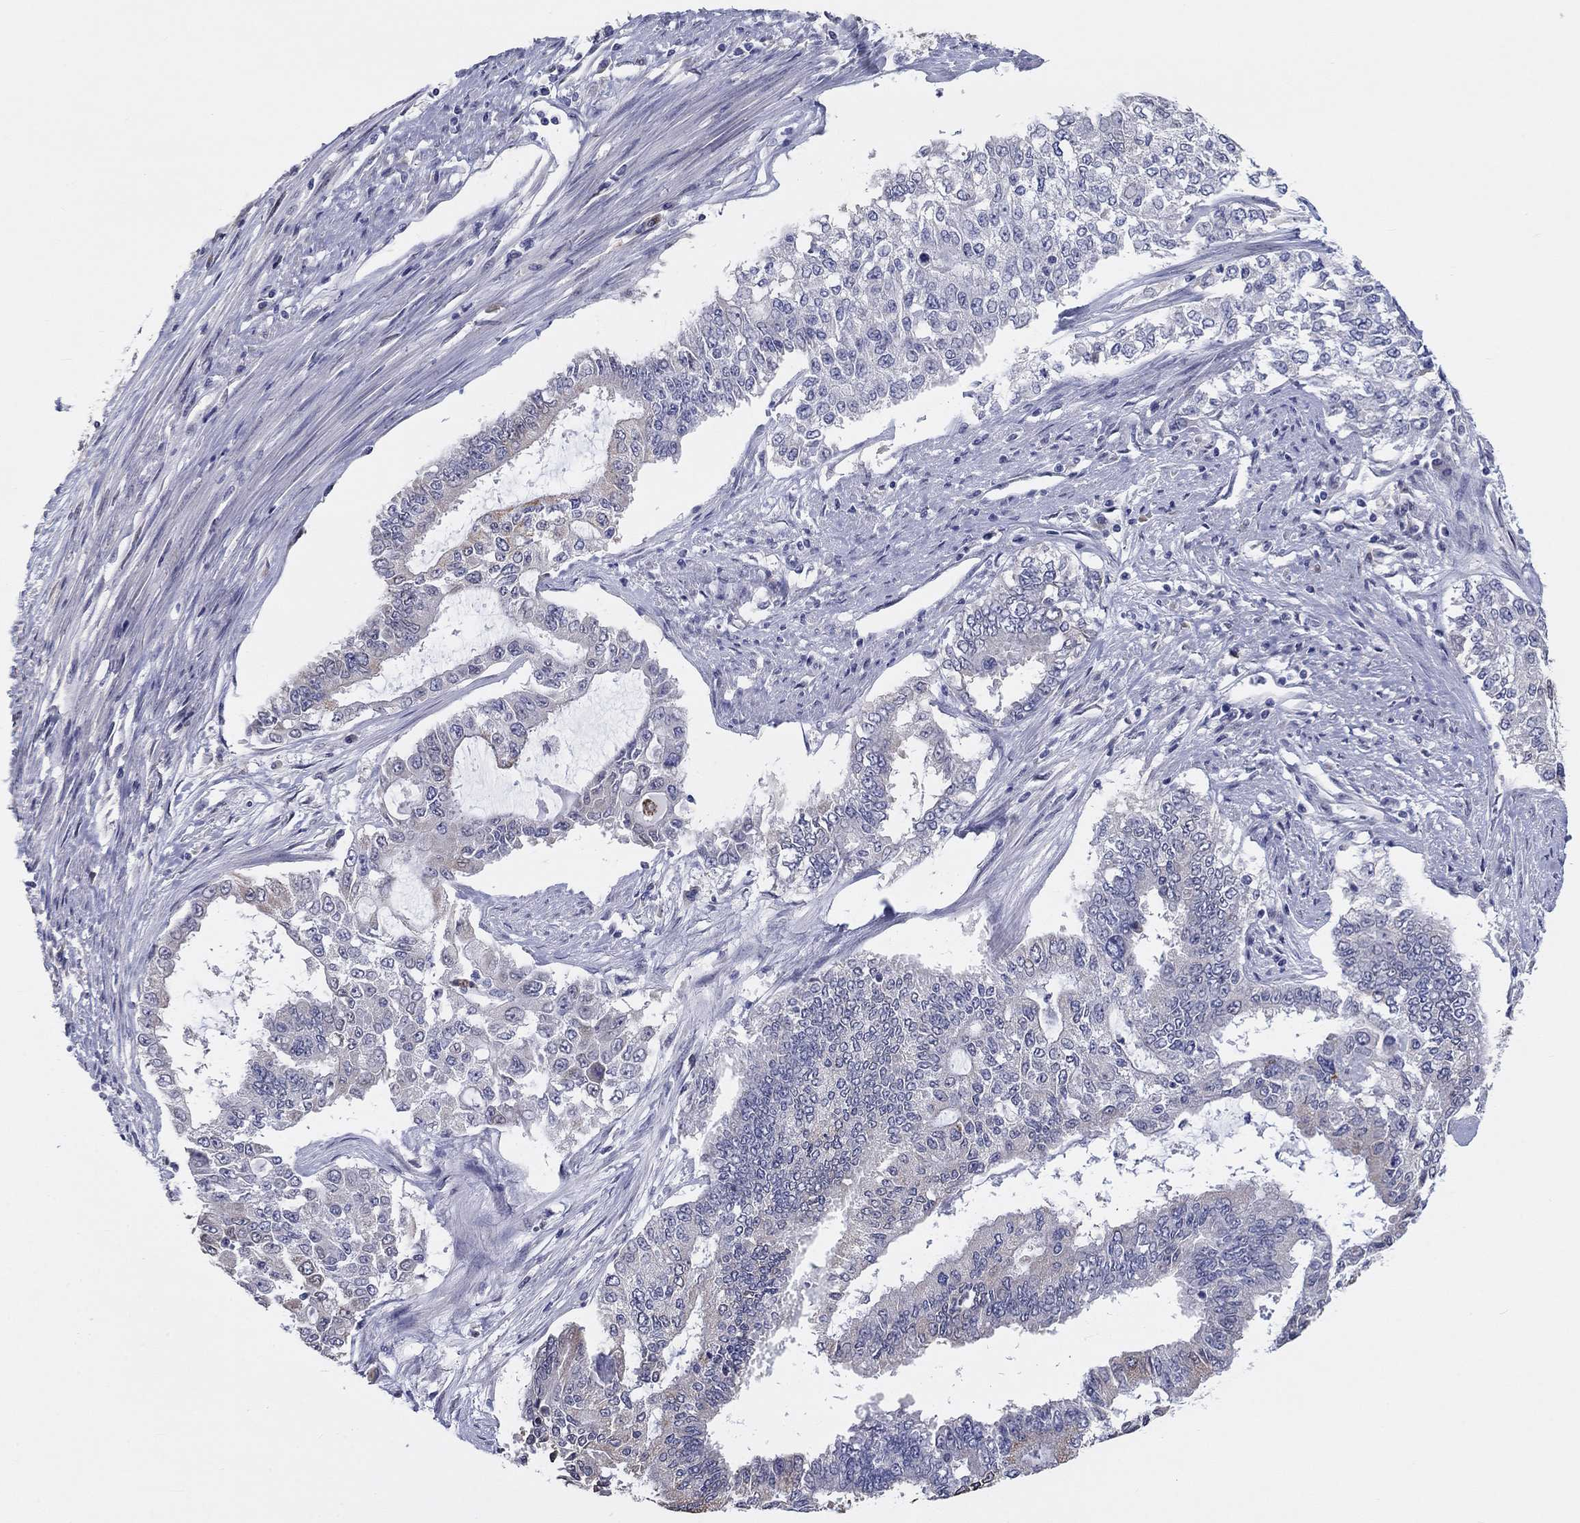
{"staining": {"intensity": "weak", "quantity": "<25%", "location": "cytoplasmic/membranous"}, "tissue": "endometrial cancer", "cell_type": "Tumor cells", "image_type": "cancer", "snomed": [{"axis": "morphology", "description": "Adenocarcinoma, NOS"}, {"axis": "topography", "description": "Uterus"}], "caption": "DAB (3,3'-diaminobenzidine) immunohistochemical staining of adenocarcinoma (endometrial) reveals no significant staining in tumor cells.", "gene": "LRRC4C", "patient": {"sex": "female", "age": 59}}